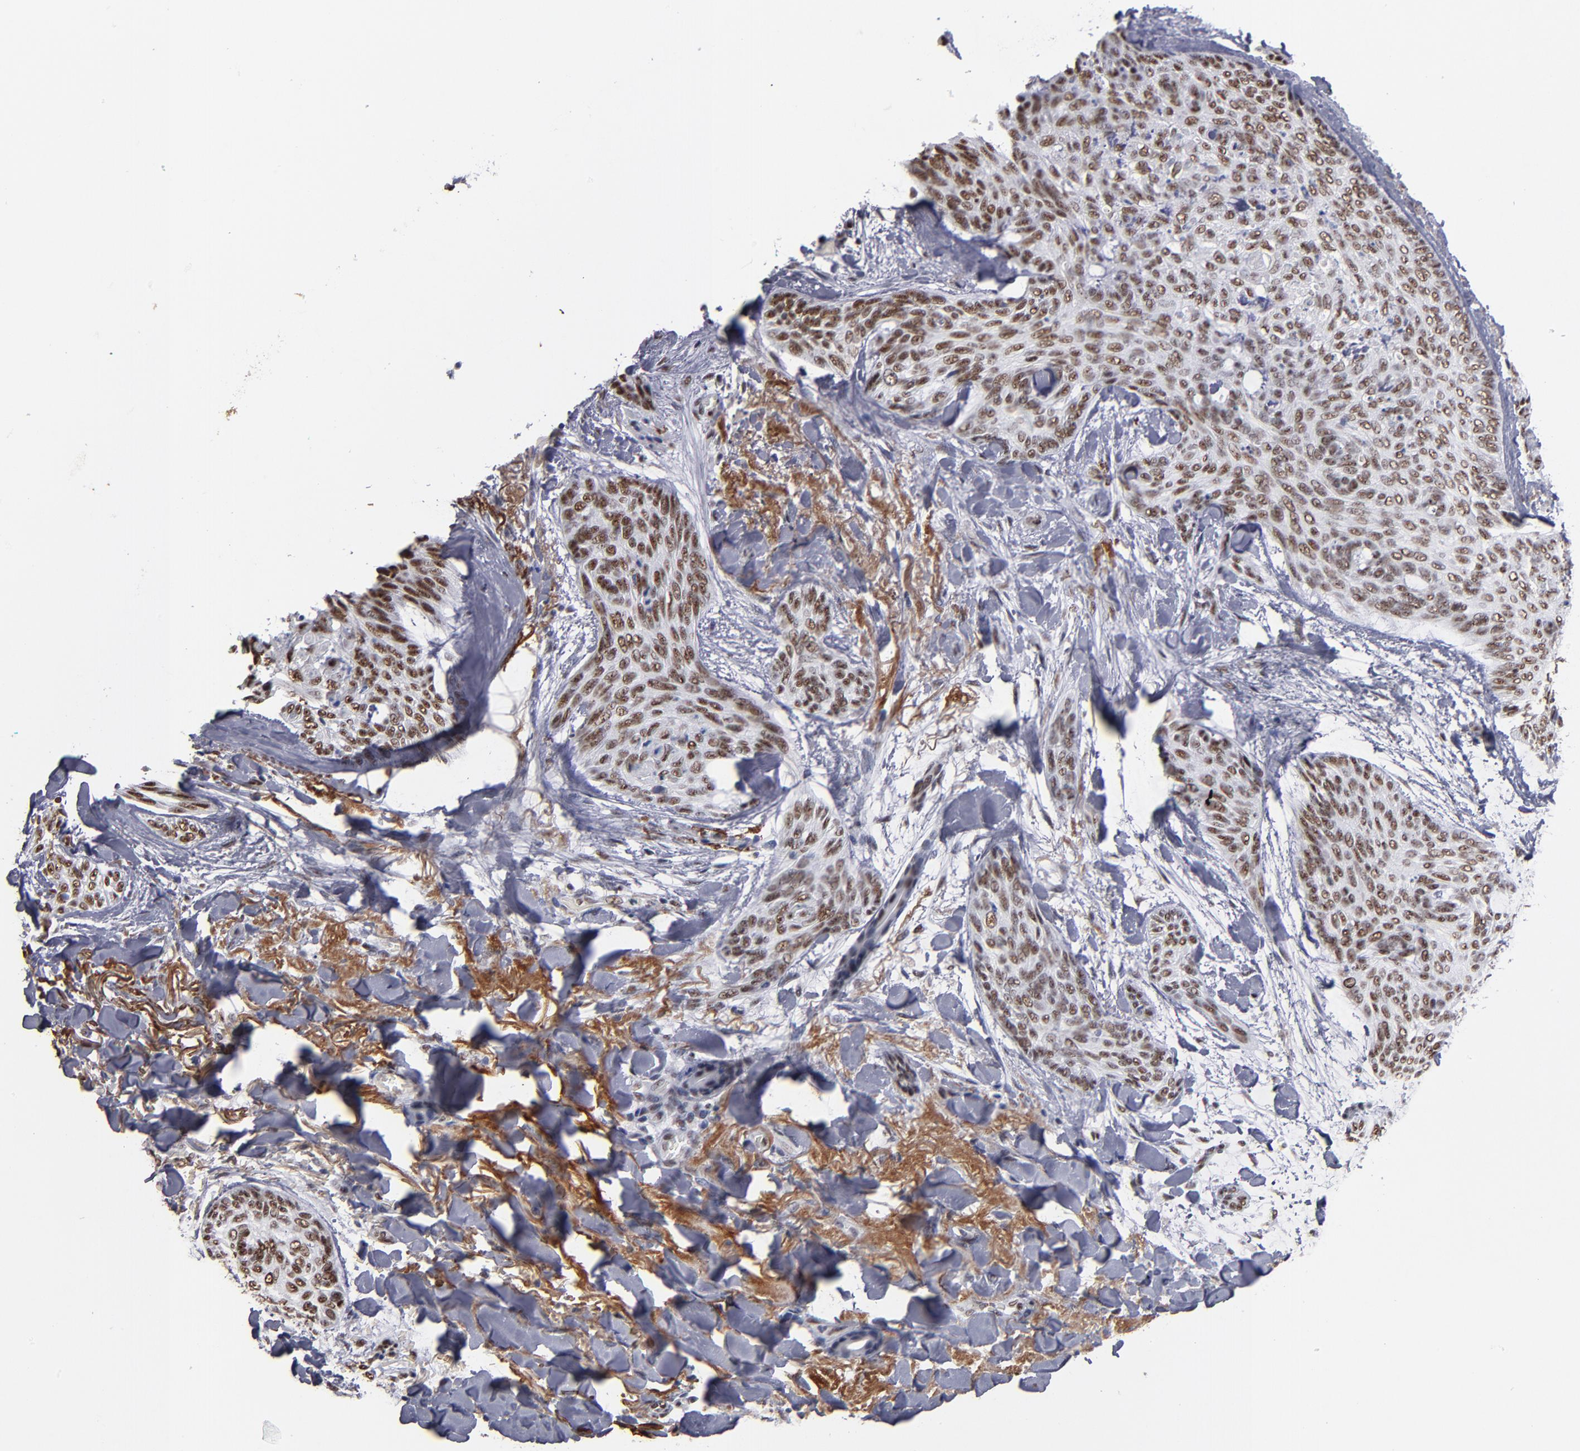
{"staining": {"intensity": "moderate", "quantity": ">75%", "location": "nuclear"}, "tissue": "skin cancer", "cell_type": "Tumor cells", "image_type": "cancer", "snomed": [{"axis": "morphology", "description": "Normal tissue, NOS"}, {"axis": "morphology", "description": "Basal cell carcinoma"}, {"axis": "topography", "description": "Skin"}], "caption": "IHC staining of skin cancer (basal cell carcinoma), which exhibits medium levels of moderate nuclear staining in approximately >75% of tumor cells indicating moderate nuclear protein positivity. The staining was performed using DAB (3,3'-diaminobenzidine) (brown) for protein detection and nuclei were counterstained in hematoxylin (blue).", "gene": "MN1", "patient": {"sex": "female", "age": 71}}